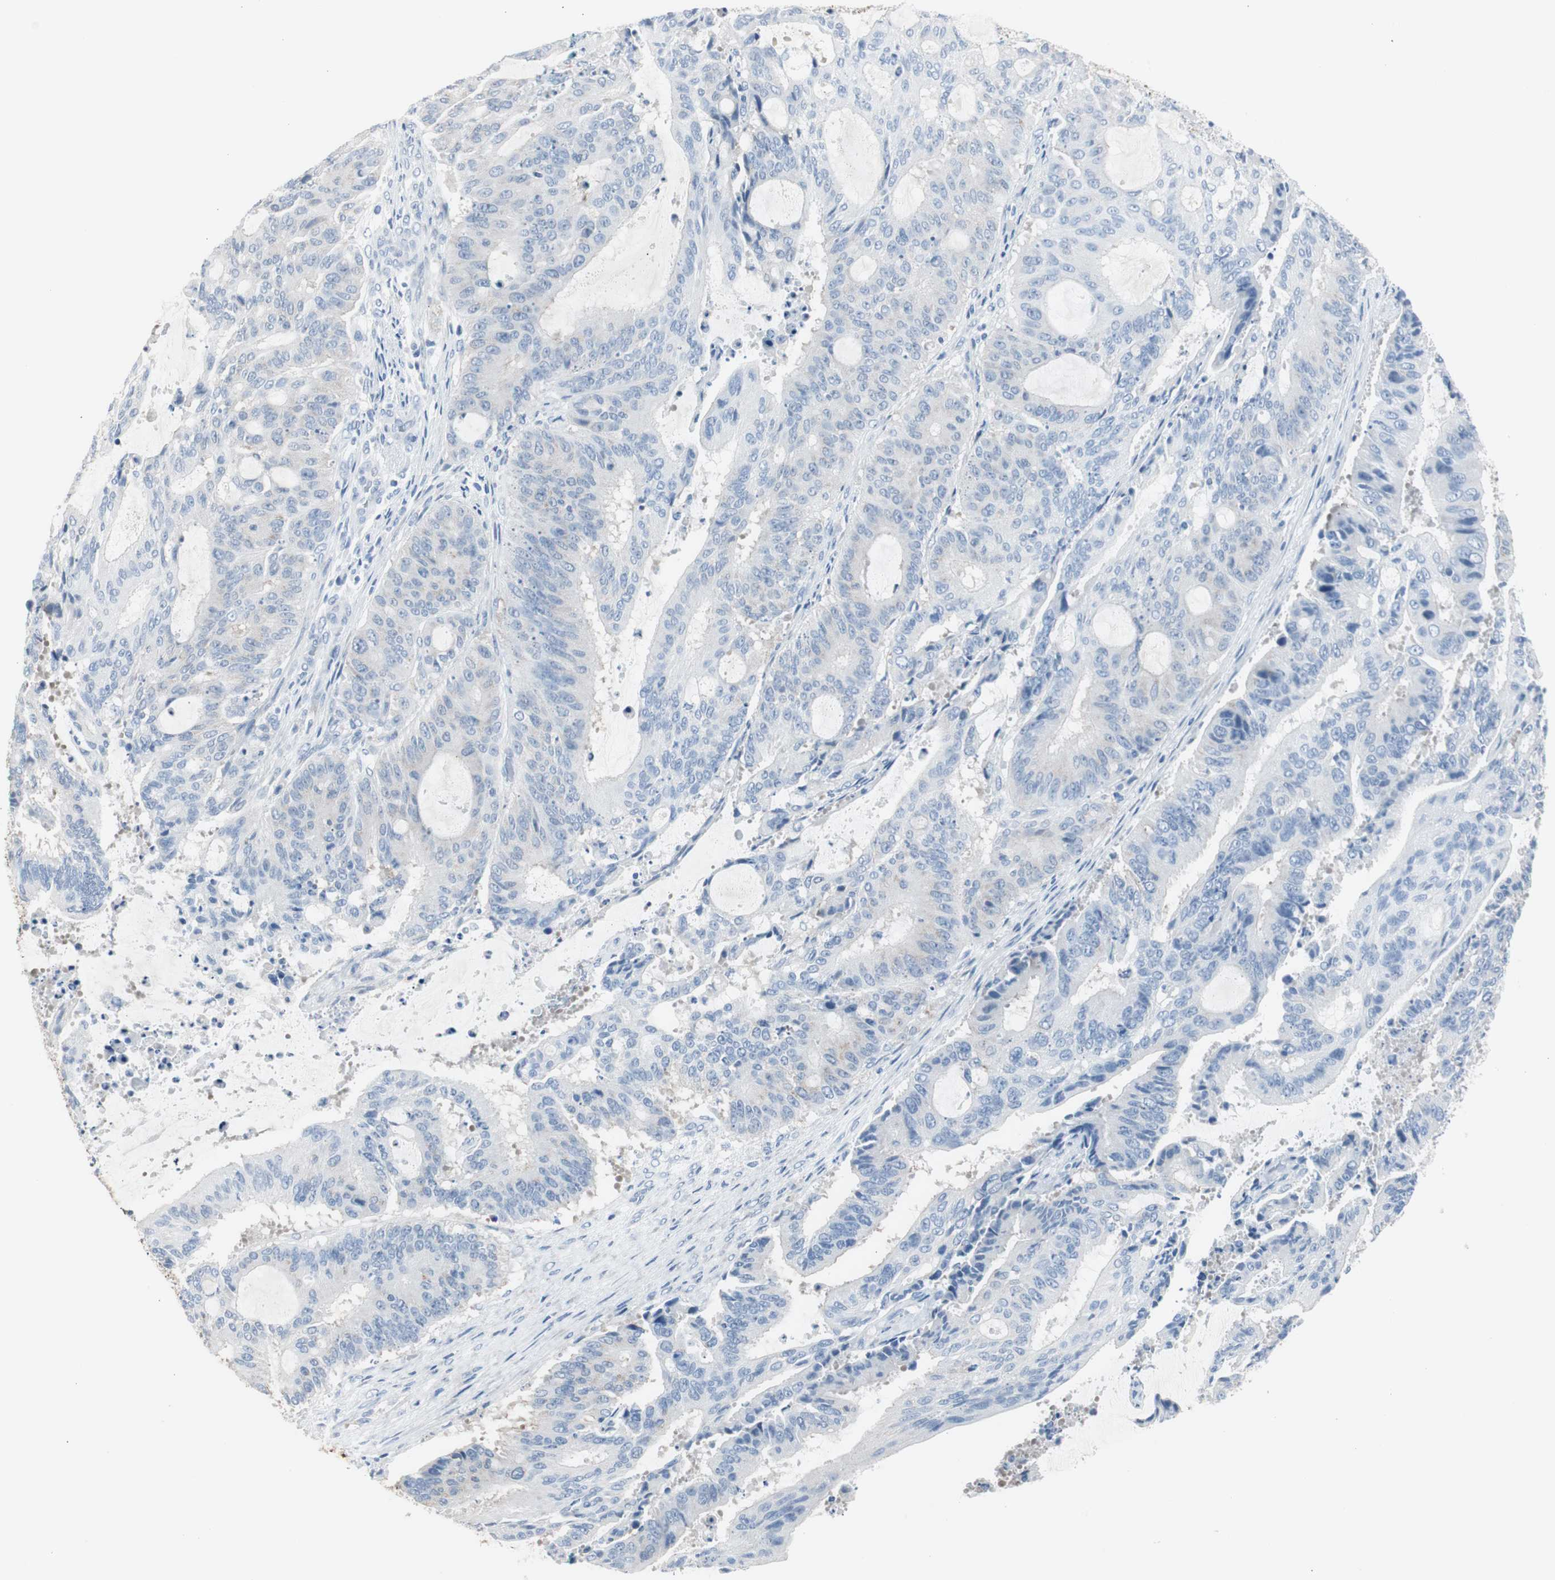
{"staining": {"intensity": "negative", "quantity": "none", "location": "none"}, "tissue": "liver cancer", "cell_type": "Tumor cells", "image_type": "cancer", "snomed": [{"axis": "morphology", "description": "Cholangiocarcinoma"}, {"axis": "topography", "description": "Liver"}], "caption": "IHC photomicrograph of human liver cancer (cholangiocarcinoma) stained for a protein (brown), which reveals no staining in tumor cells. Brightfield microscopy of IHC stained with DAB (3,3'-diaminobenzidine) (brown) and hematoxylin (blue), captured at high magnification.", "gene": "S100A7", "patient": {"sex": "female", "age": 73}}